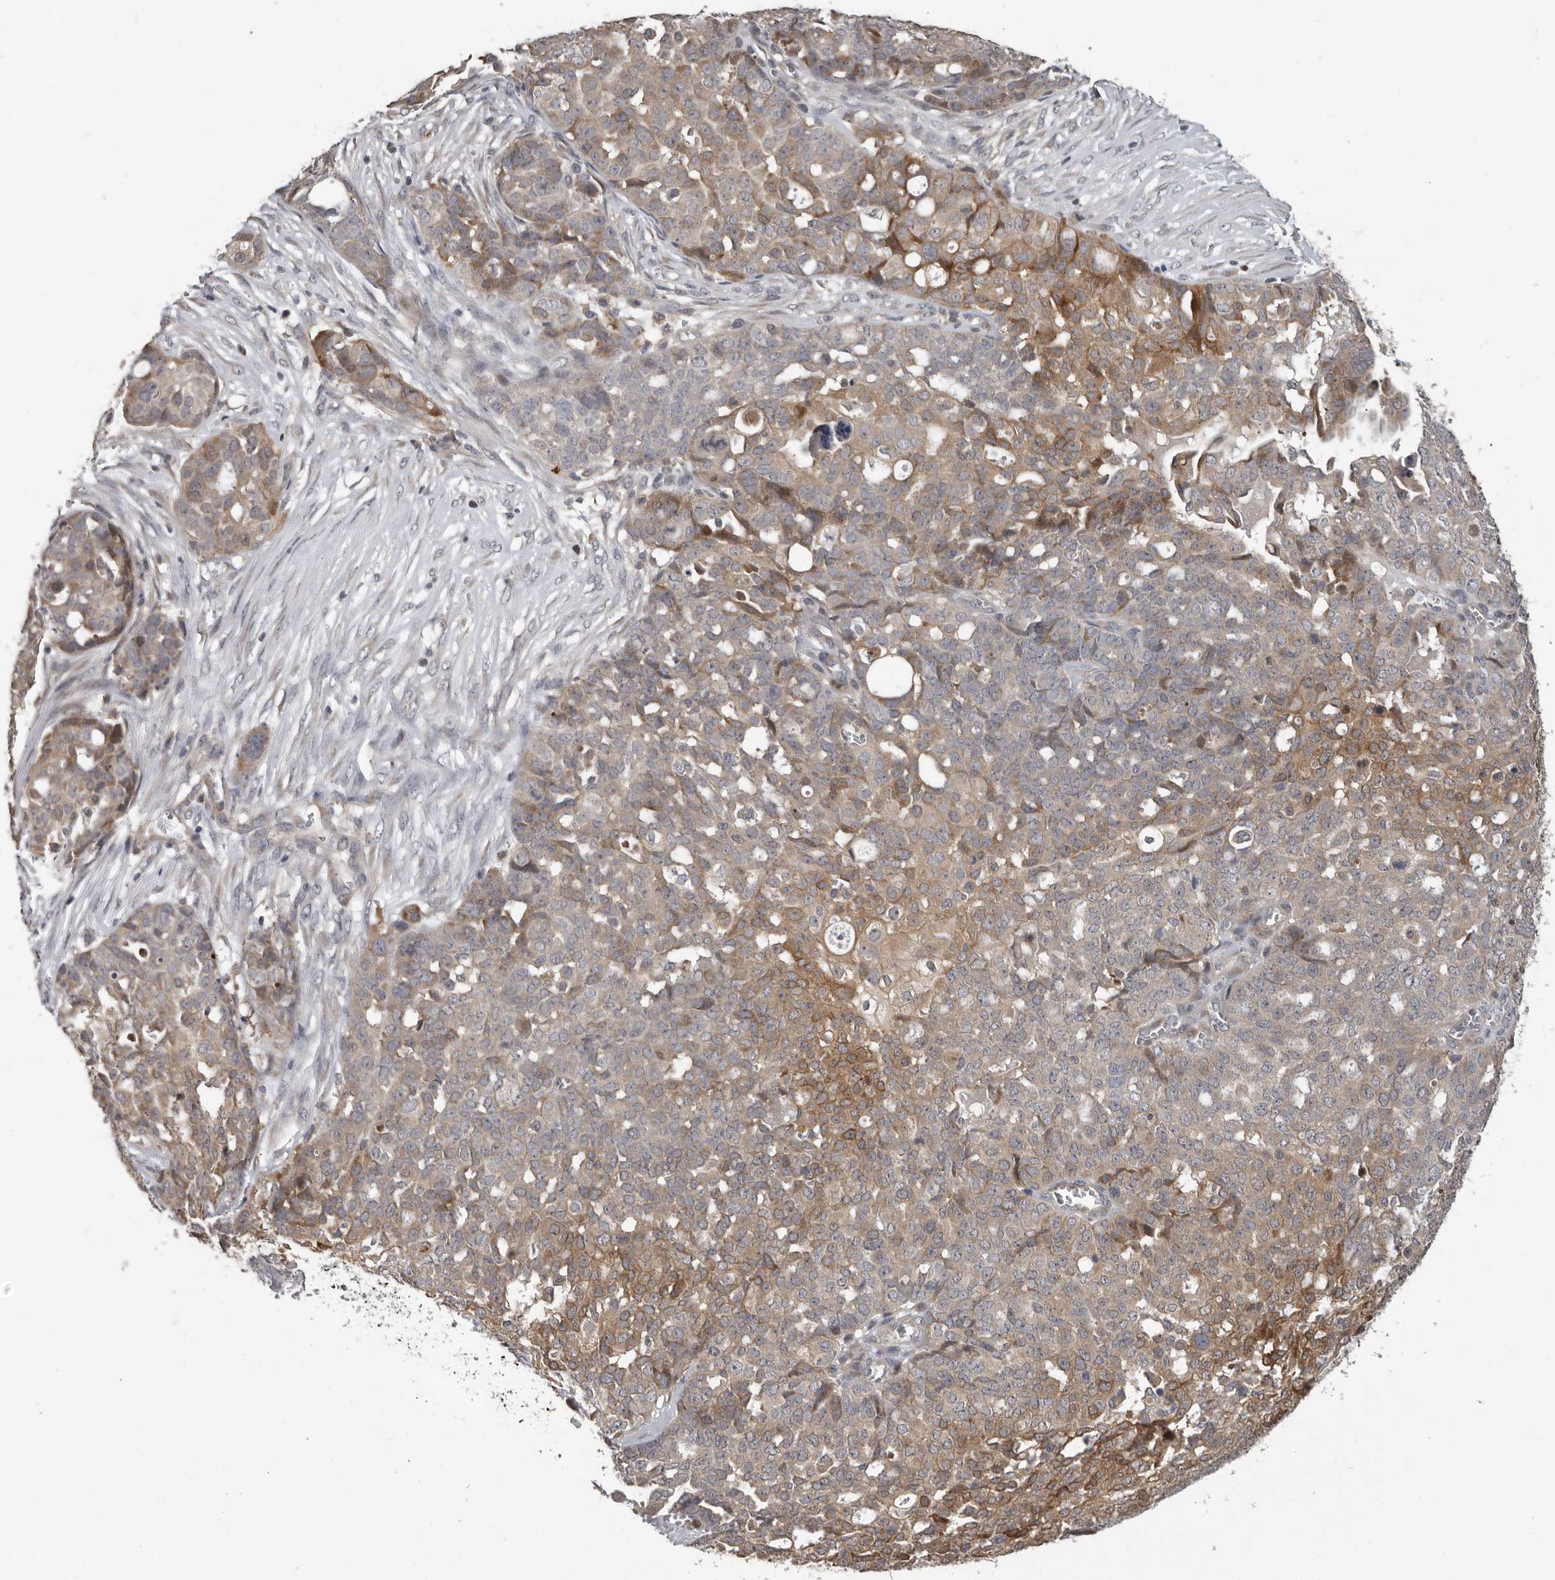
{"staining": {"intensity": "moderate", "quantity": "<25%", "location": "cytoplasmic/membranous"}, "tissue": "ovarian cancer", "cell_type": "Tumor cells", "image_type": "cancer", "snomed": [{"axis": "morphology", "description": "Cystadenocarcinoma, serous, NOS"}, {"axis": "topography", "description": "Soft tissue"}, {"axis": "topography", "description": "Ovary"}], "caption": "Immunohistochemical staining of human ovarian serous cystadenocarcinoma demonstrates low levels of moderate cytoplasmic/membranous protein positivity in approximately <25% of tumor cells.", "gene": "RALGPS2", "patient": {"sex": "female", "age": 57}}